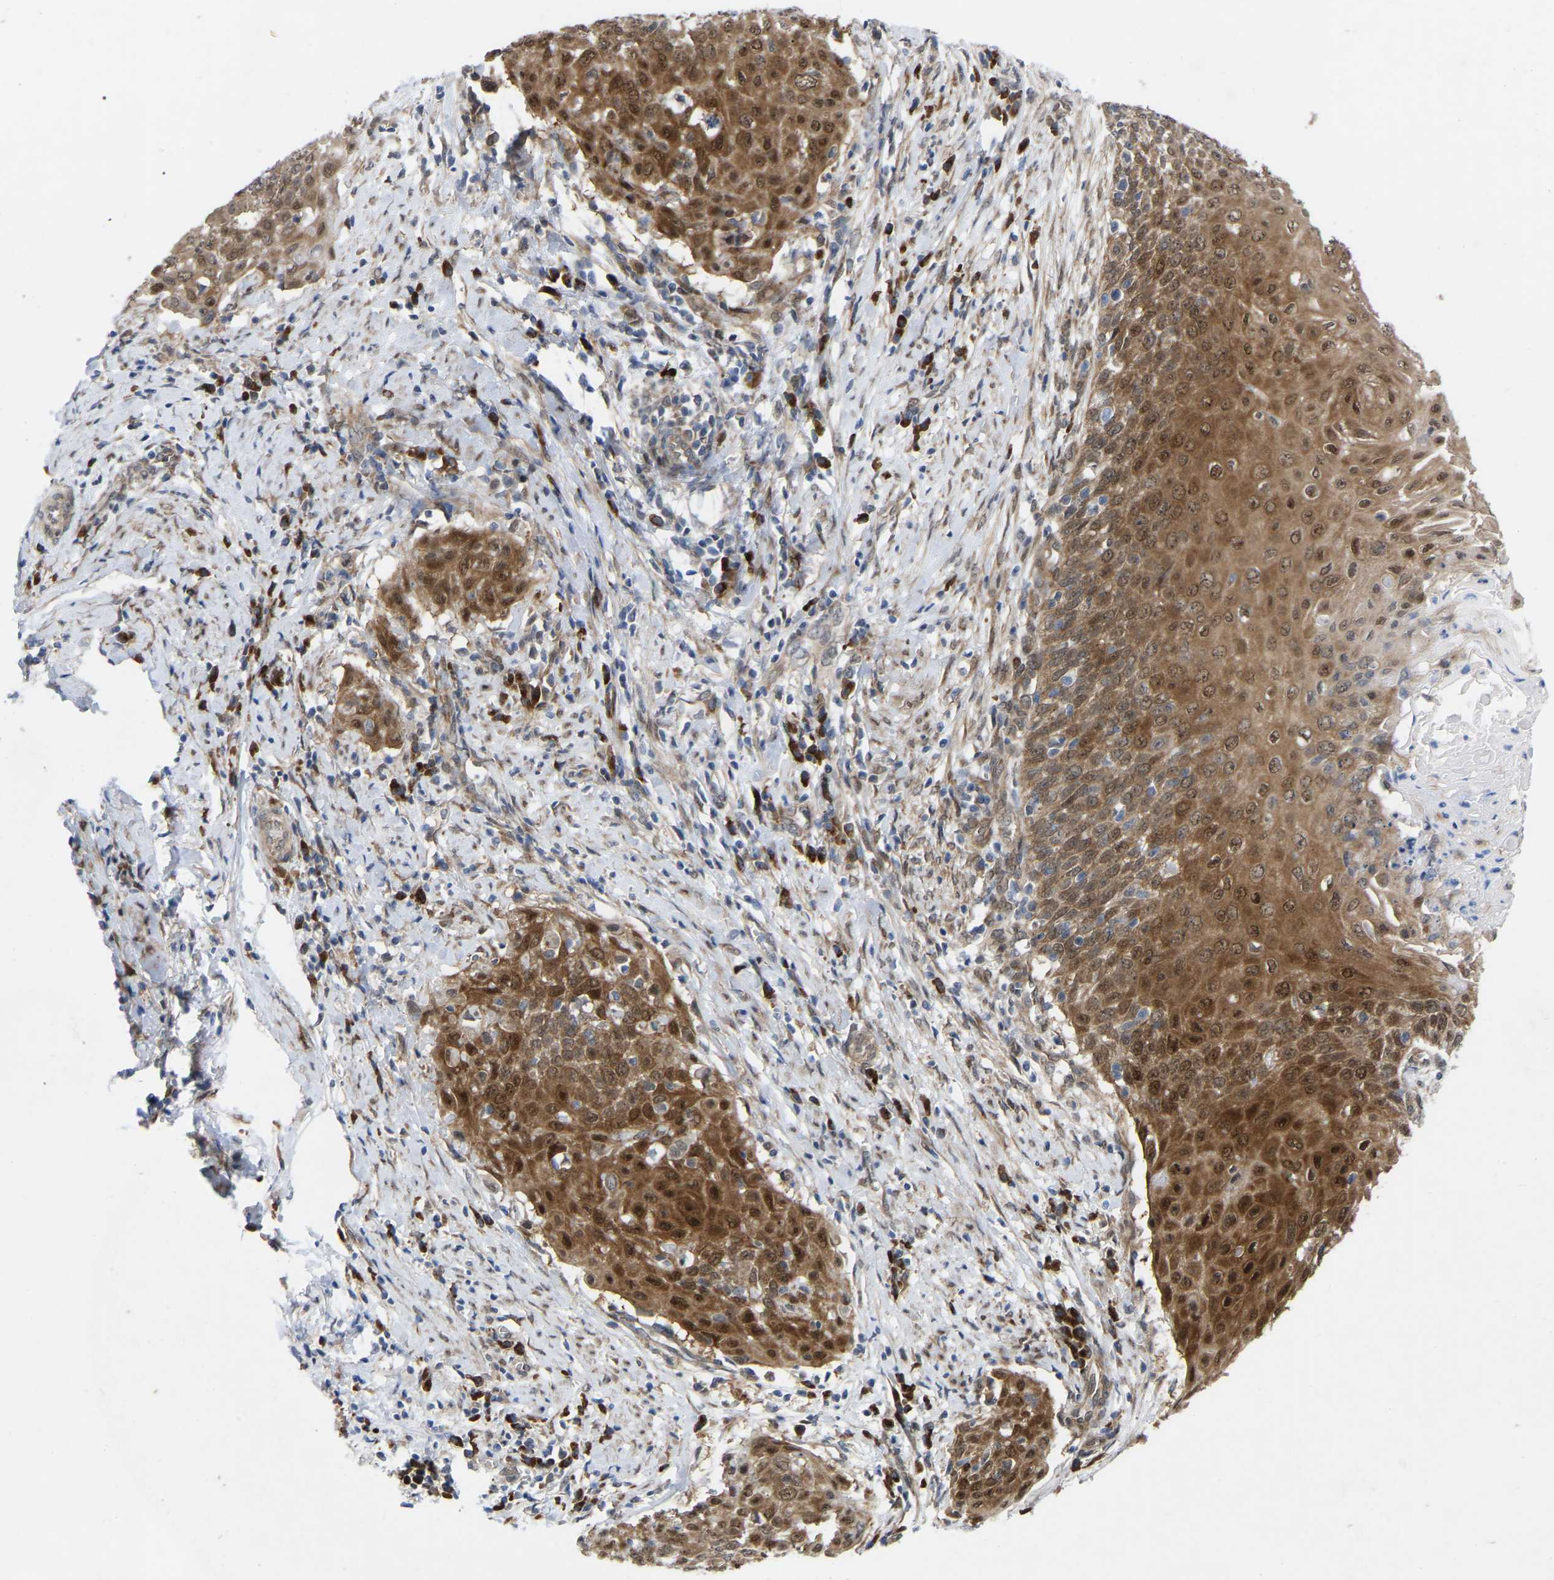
{"staining": {"intensity": "moderate", "quantity": ">75%", "location": "cytoplasmic/membranous,nuclear"}, "tissue": "cervical cancer", "cell_type": "Tumor cells", "image_type": "cancer", "snomed": [{"axis": "morphology", "description": "Squamous cell carcinoma, NOS"}, {"axis": "topography", "description": "Cervix"}], "caption": "Moderate cytoplasmic/membranous and nuclear staining is seen in about >75% of tumor cells in cervical cancer.", "gene": "UBE4B", "patient": {"sex": "female", "age": 39}}